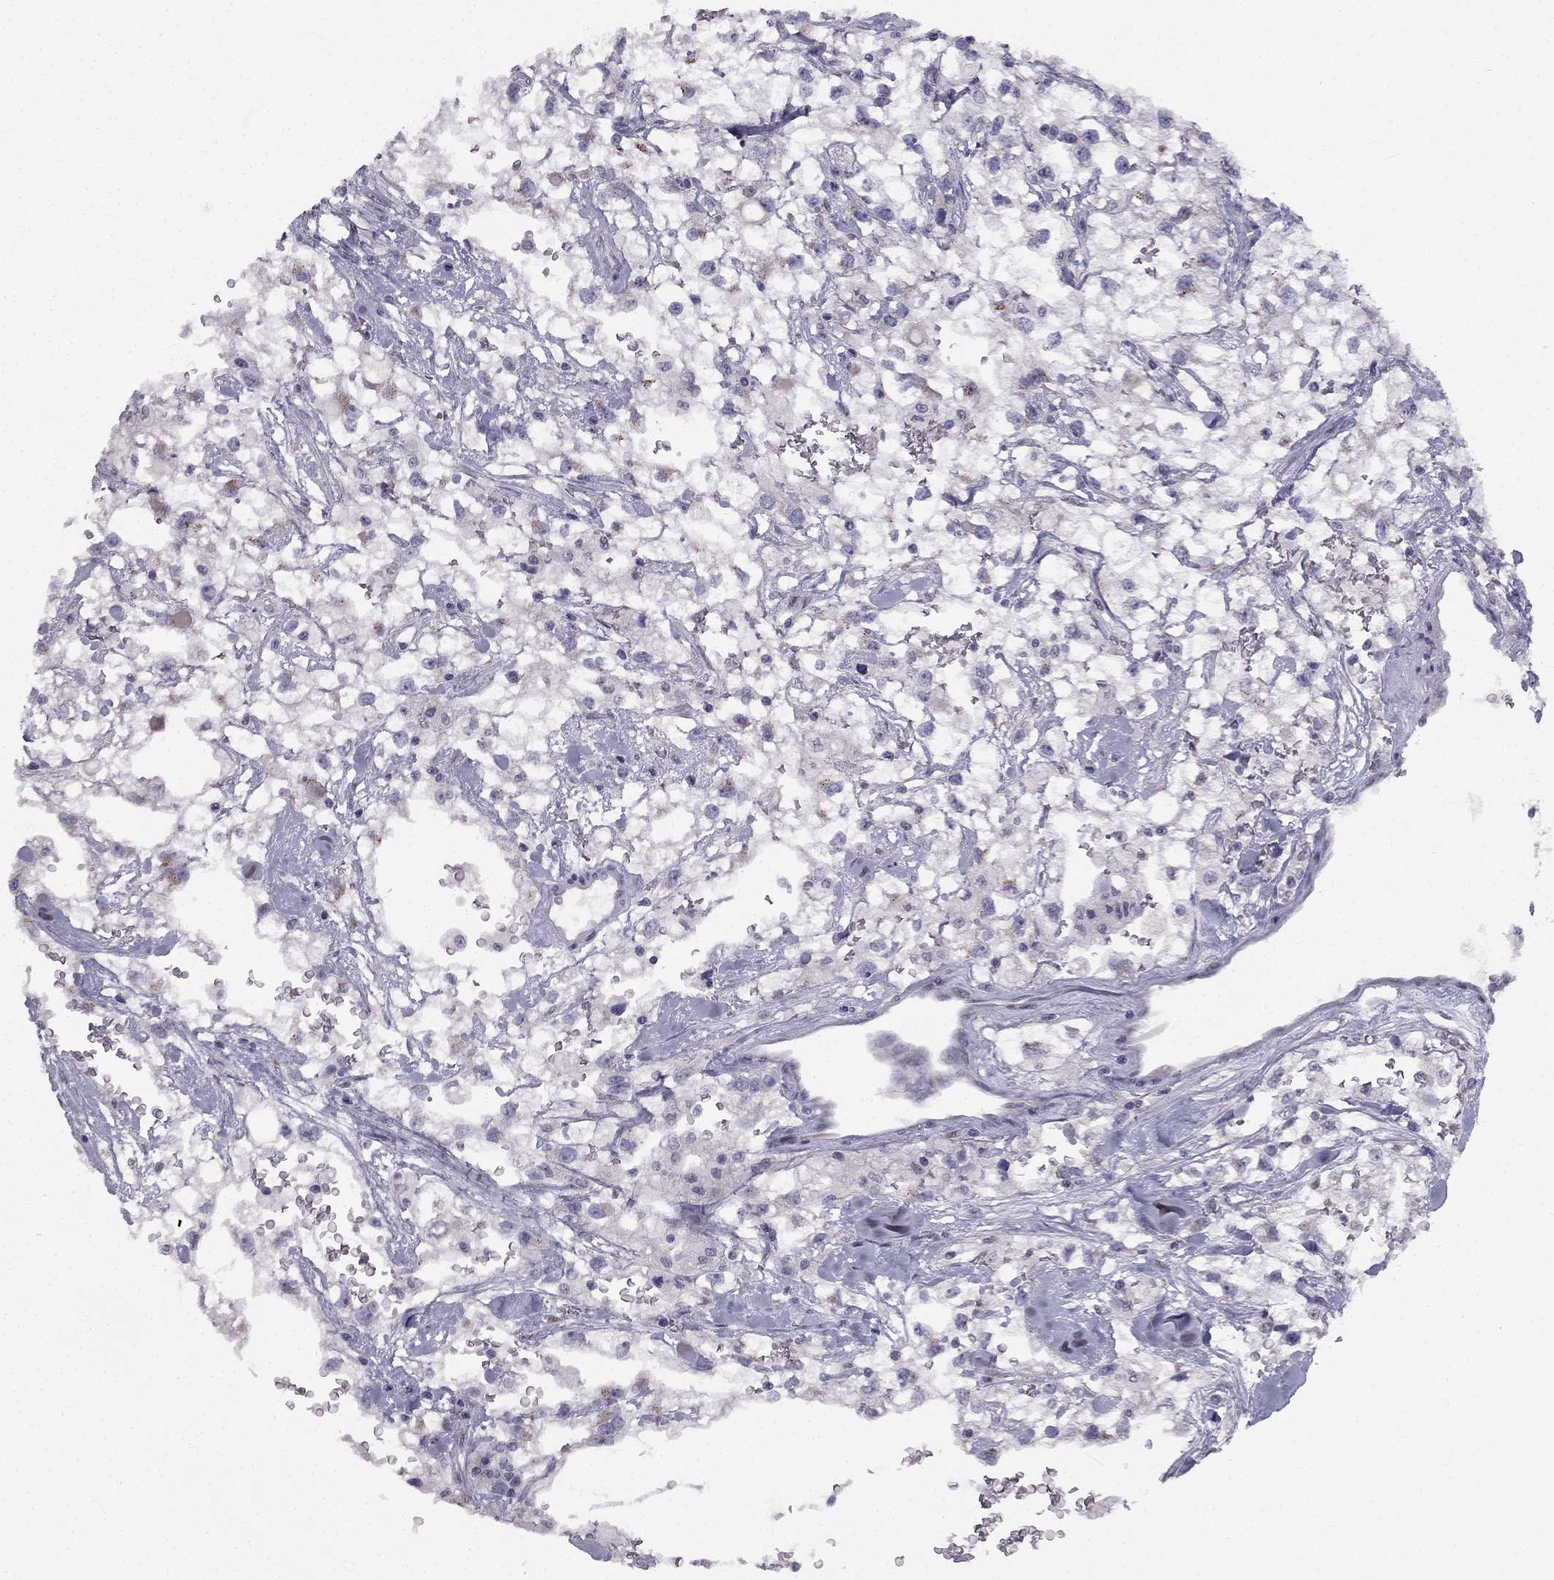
{"staining": {"intensity": "strong", "quantity": "<25%", "location": "cytoplasmic/membranous"}, "tissue": "renal cancer", "cell_type": "Tumor cells", "image_type": "cancer", "snomed": [{"axis": "morphology", "description": "Adenocarcinoma, NOS"}, {"axis": "topography", "description": "Kidney"}], "caption": "Immunohistochemical staining of renal adenocarcinoma displays medium levels of strong cytoplasmic/membranous protein expression in about <25% of tumor cells.", "gene": "TRPS1", "patient": {"sex": "male", "age": 59}}